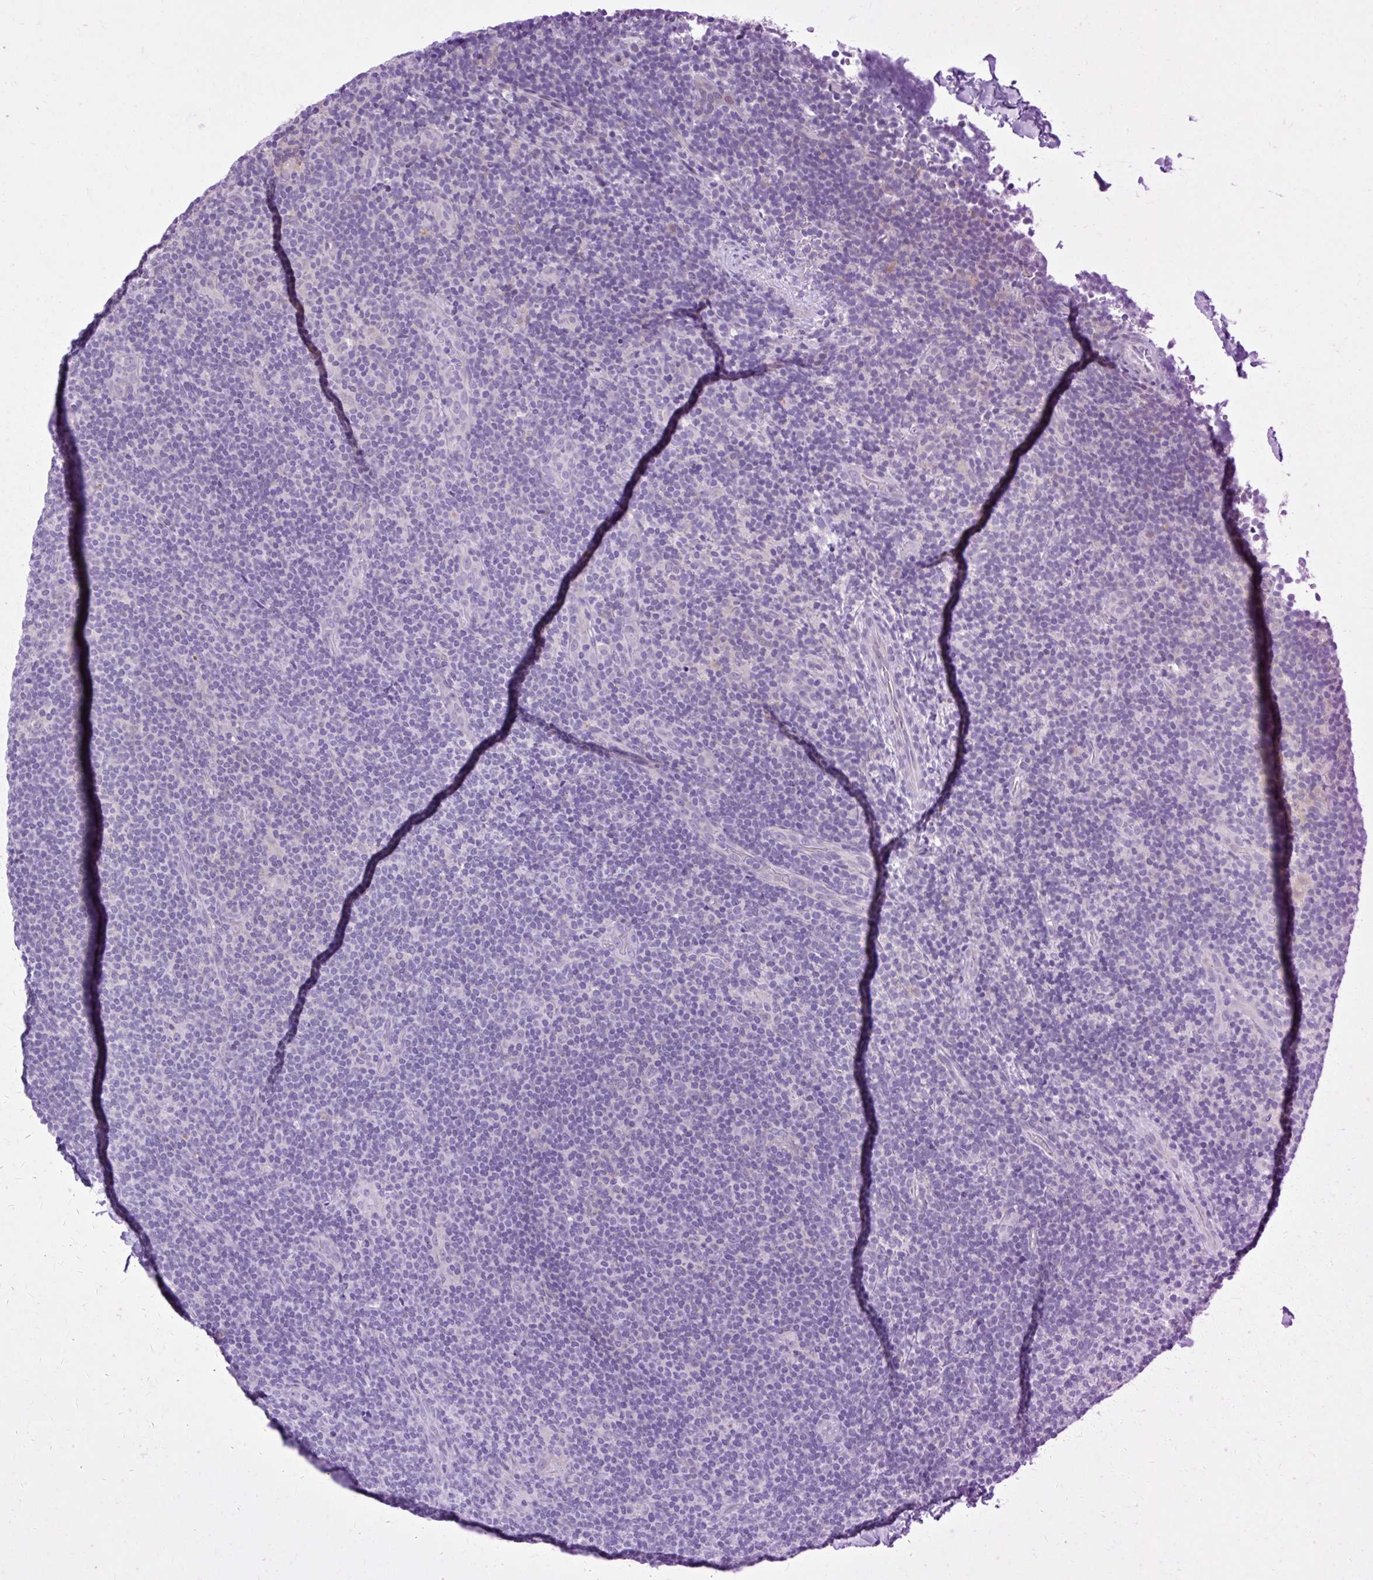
{"staining": {"intensity": "negative", "quantity": "none", "location": "none"}, "tissue": "lymphoma", "cell_type": "Tumor cells", "image_type": "cancer", "snomed": [{"axis": "morphology", "description": "Hodgkin's disease, NOS"}, {"axis": "topography", "description": "Lymph node"}], "caption": "This histopathology image is of lymphoma stained with immunohistochemistry (IHC) to label a protein in brown with the nuclei are counter-stained blue. There is no positivity in tumor cells.", "gene": "FAM153A", "patient": {"sex": "female", "age": 57}}